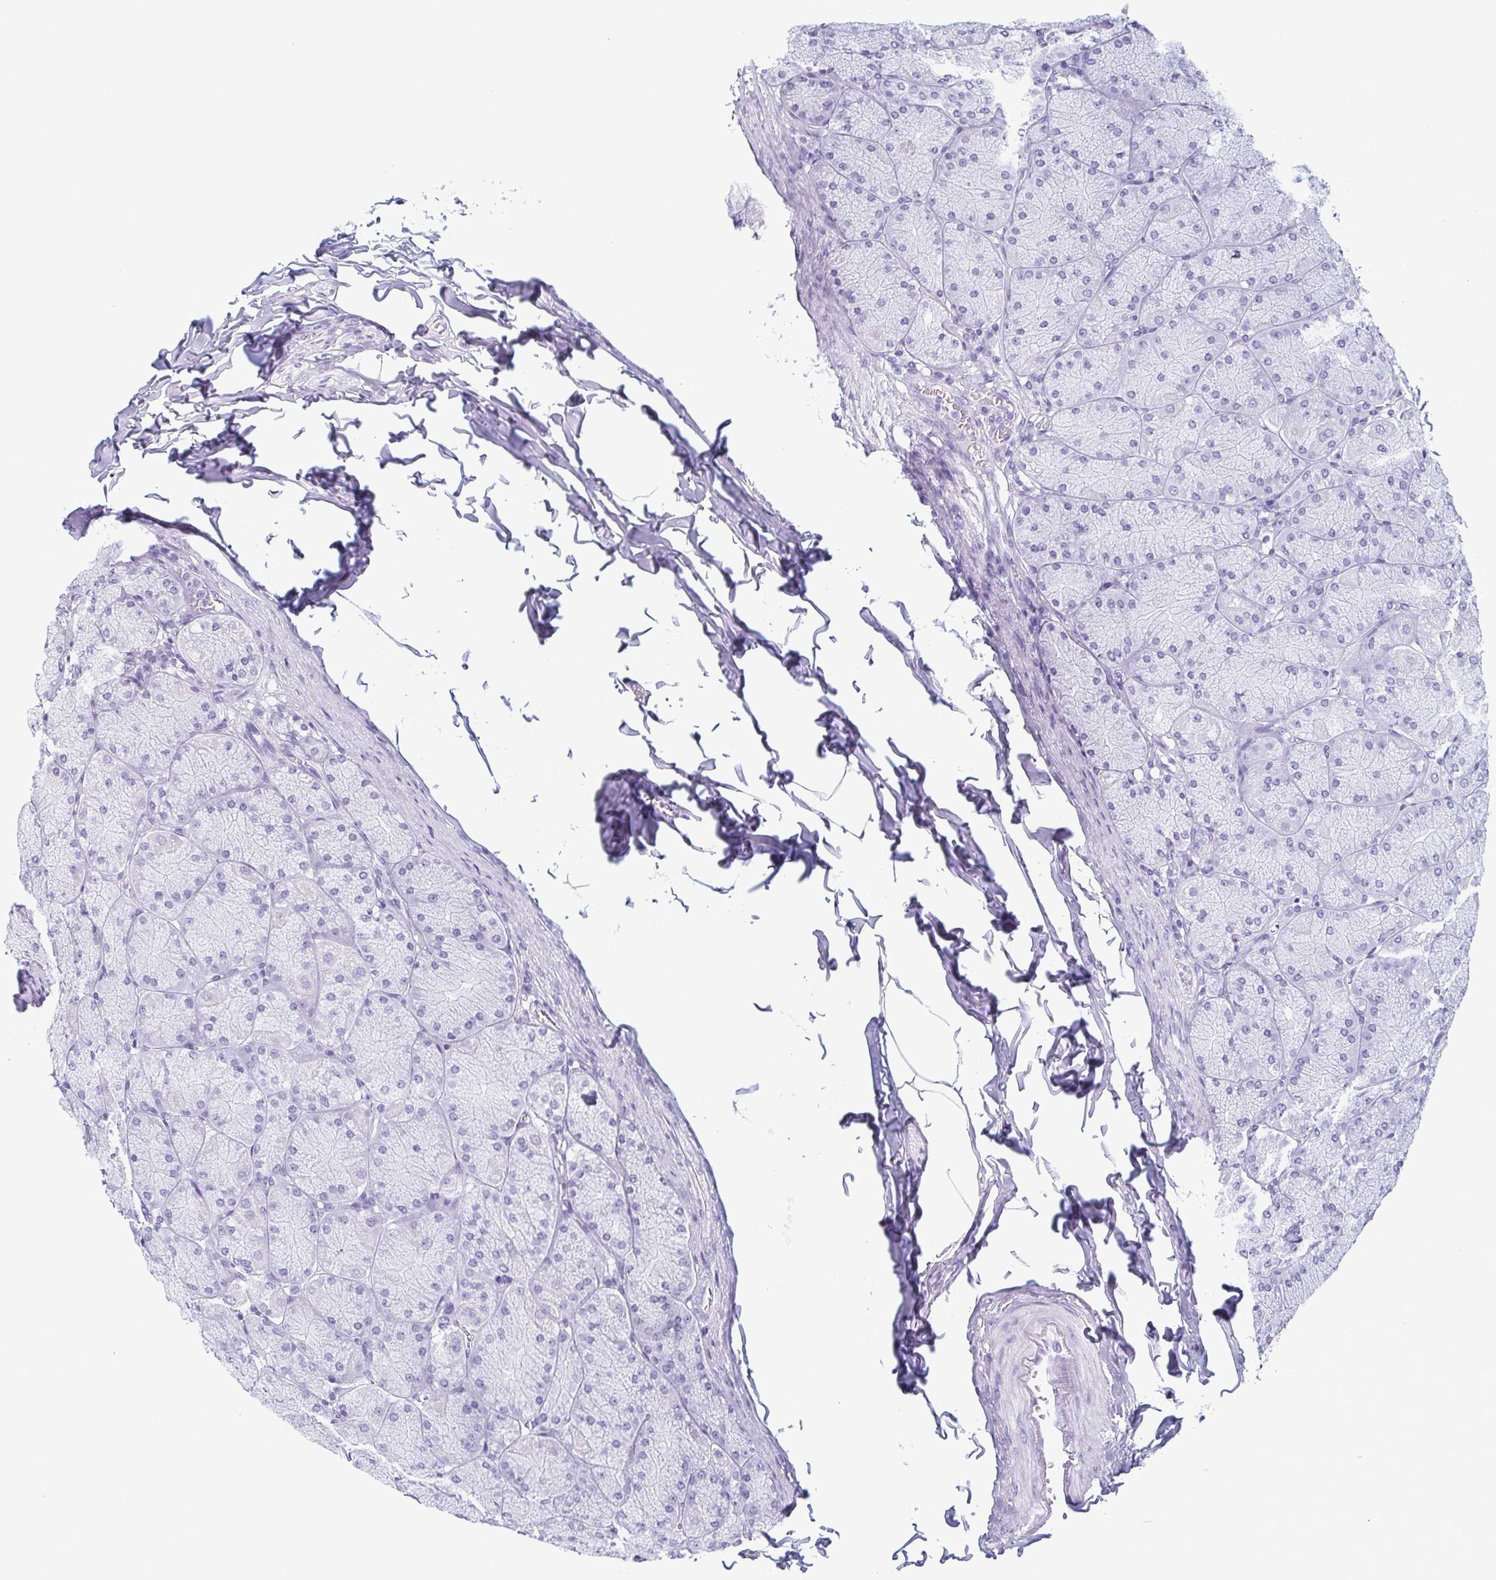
{"staining": {"intensity": "negative", "quantity": "none", "location": "none"}, "tissue": "stomach", "cell_type": "Glandular cells", "image_type": "normal", "snomed": [{"axis": "morphology", "description": "Normal tissue, NOS"}, {"axis": "topography", "description": "Stomach, upper"}], "caption": "This is an IHC micrograph of benign human stomach. There is no positivity in glandular cells.", "gene": "ECM1", "patient": {"sex": "female", "age": 56}}